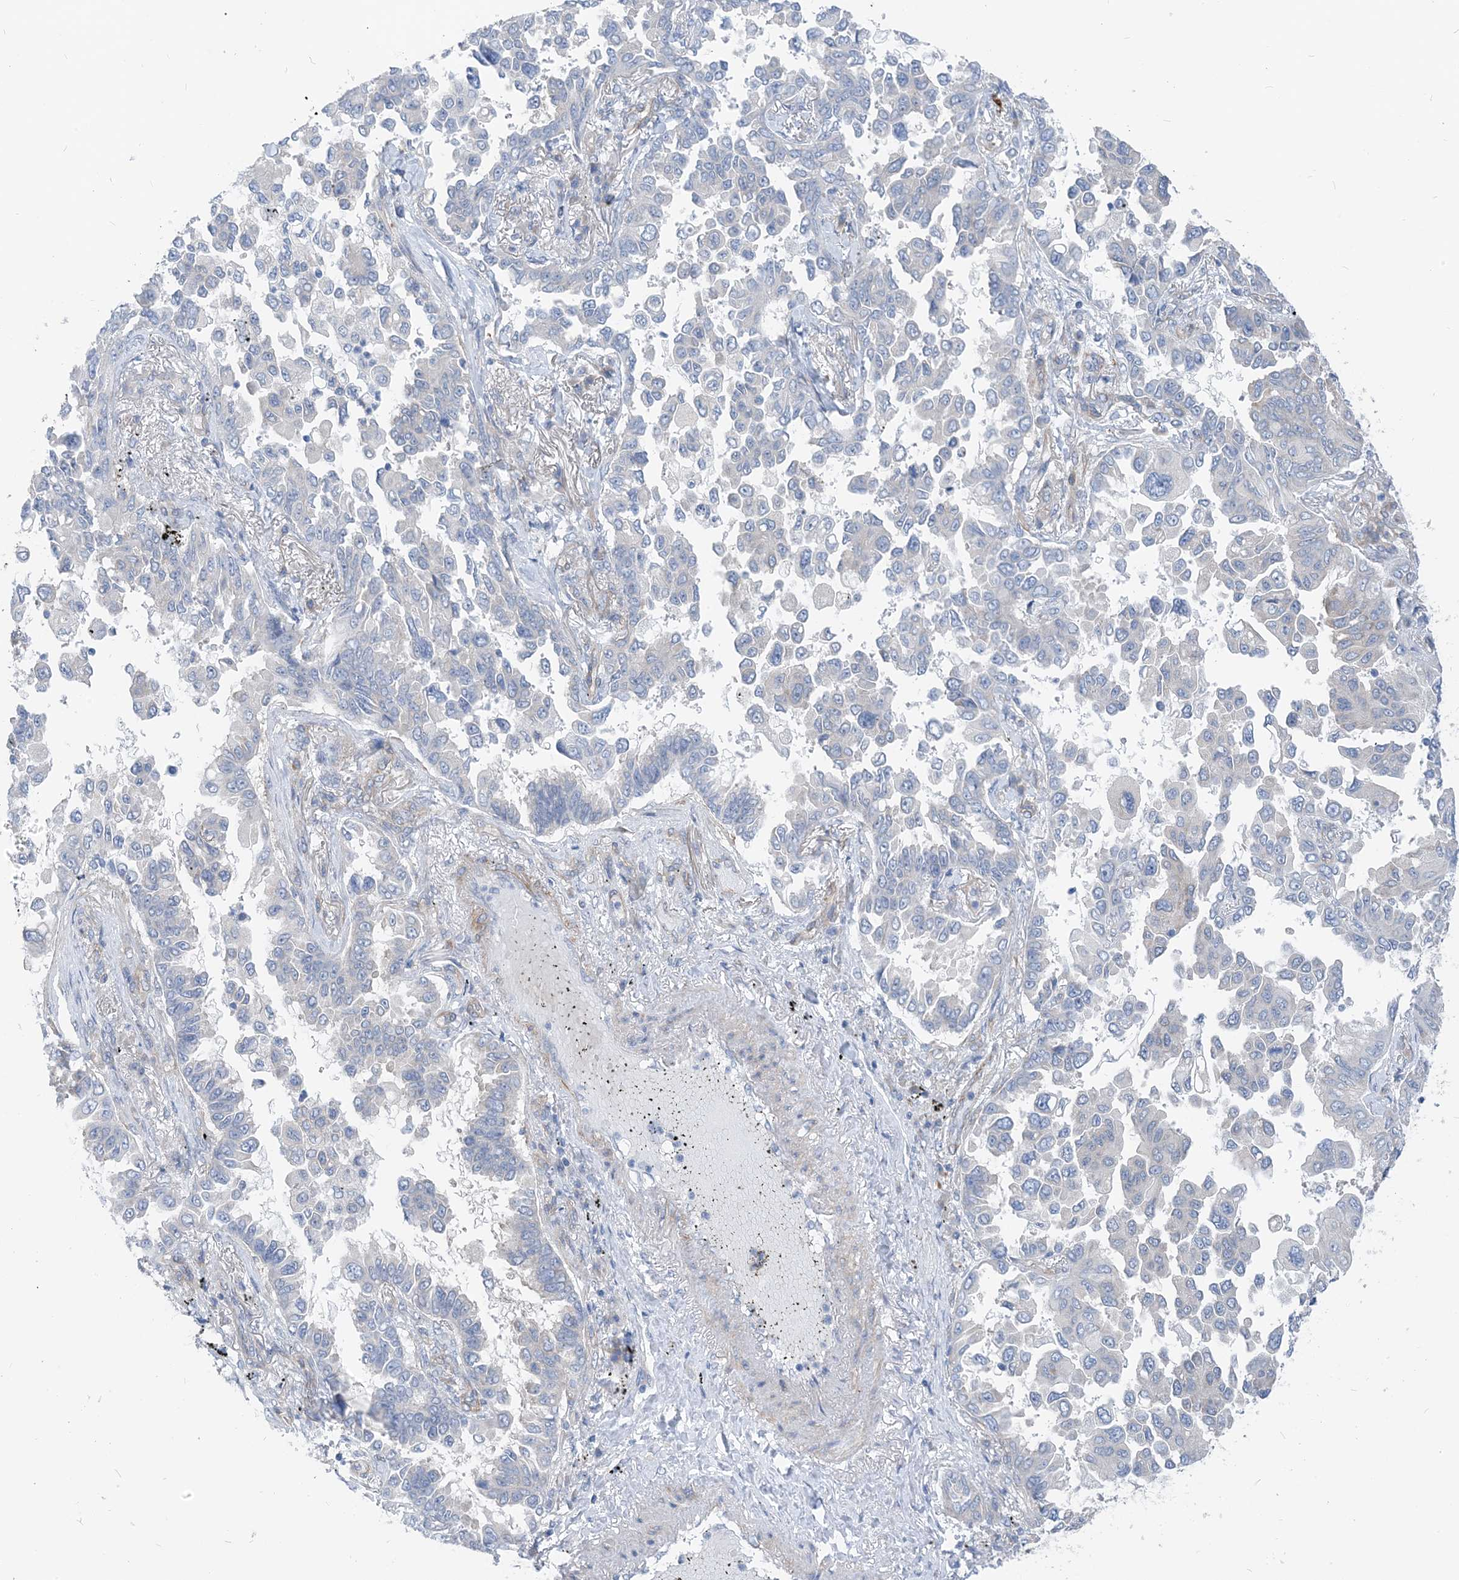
{"staining": {"intensity": "negative", "quantity": "none", "location": "none"}, "tissue": "lung cancer", "cell_type": "Tumor cells", "image_type": "cancer", "snomed": [{"axis": "morphology", "description": "Adenocarcinoma, NOS"}, {"axis": "topography", "description": "Lung"}], "caption": "Photomicrograph shows no significant protein positivity in tumor cells of lung adenocarcinoma.", "gene": "PLEKHA3", "patient": {"sex": "female", "age": 67}}